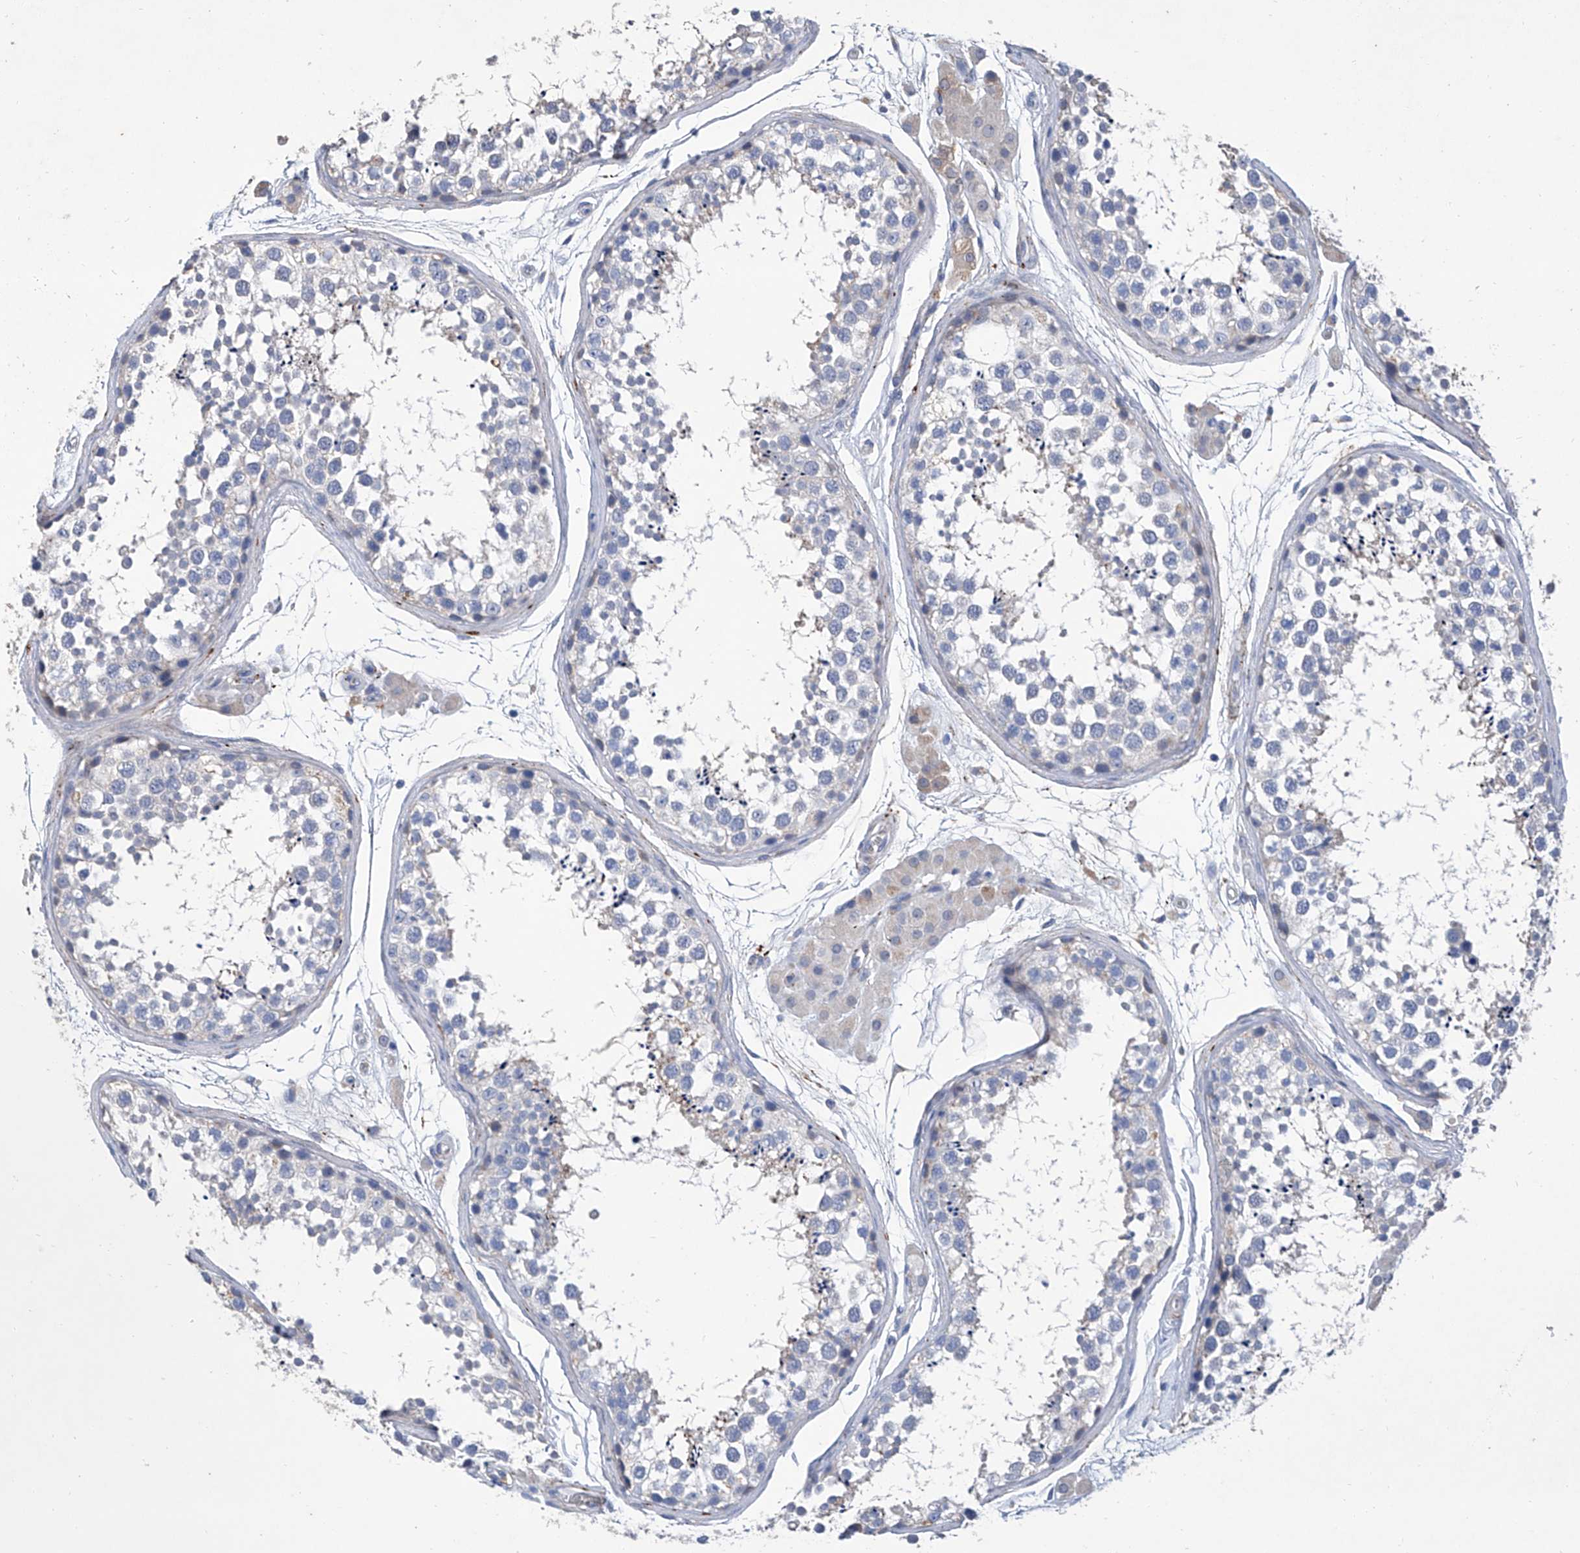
{"staining": {"intensity": "moderate", "quantity": "<25%", "location": "nuclear"}, "tissue": "testis", "cell_type": "Cells in seminiferous ducts", "image_type": "normal", "snomed": [{"axis": "morphology", "description": "Normal tissue, NOS"}, {"axis": "topography", "description": "Testis"}], "caption": "This micrograph exhibits normal testis stained with immunohistochemistry to label a protein in brown. The nuclear of cells in seminiferous ducts show moderate positivity for the protein. Nuclei are counter-stained blue.", "gene": "GPT", "patient": {"sex": "male", "age": 56}}